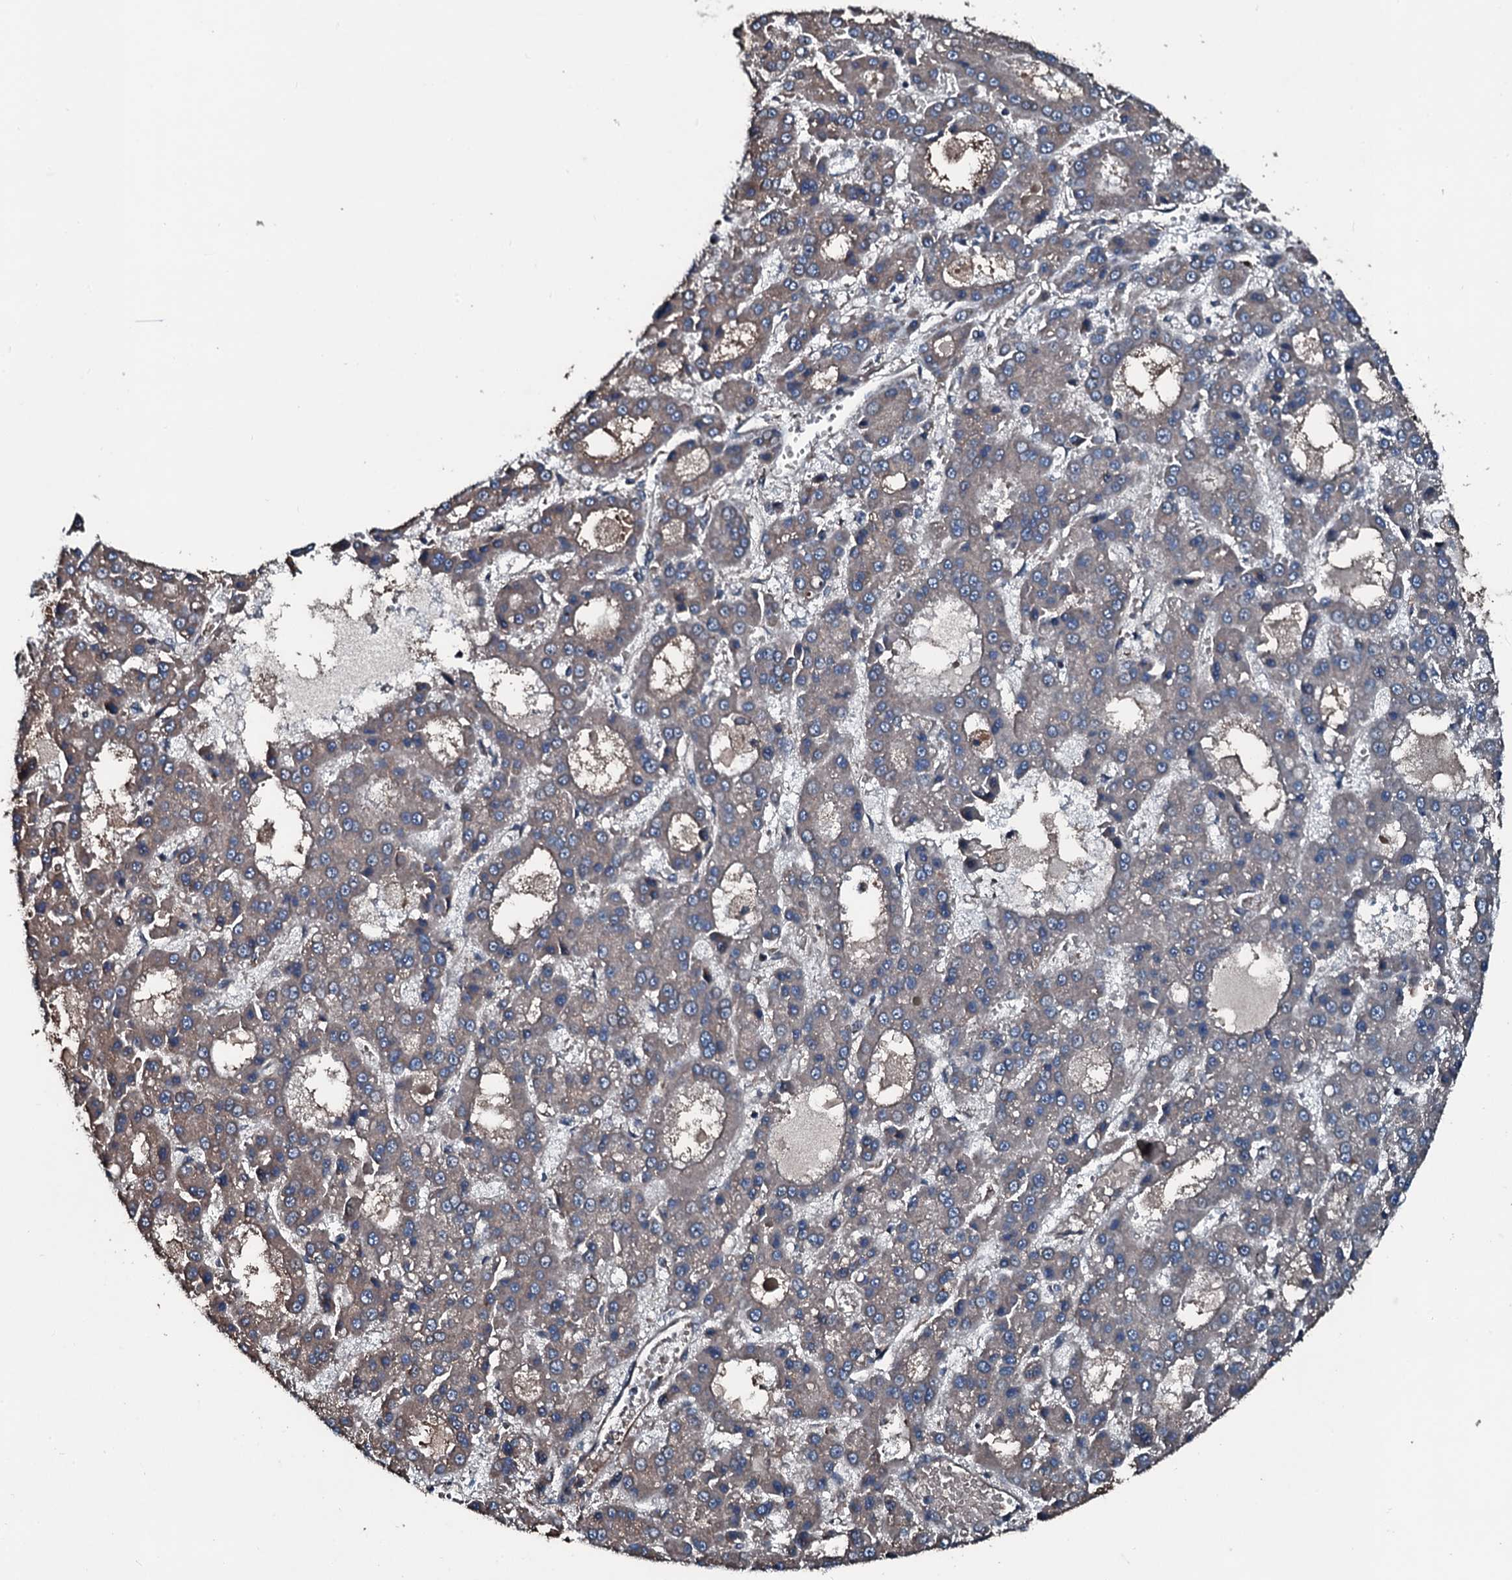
{"staining": {"intensity": "weak", "quantity": "25%-75%", "location": "cytoplasmic/membranous"}, "tissue": "liver cancer", "cell_type": "Tumor cells", "image_type": "cancer", "snomed": [{"axis": "morphology", "description": "Carcinoma, Hepatocellular, NOS"}, {"axis": "topography", "description": "Liver"}], "caption": "Liver cancer stained with a protein marker displays weak staining in tumor cells.", "gene": "AARS1", "patient": {"sex": "male", "age": 70}}